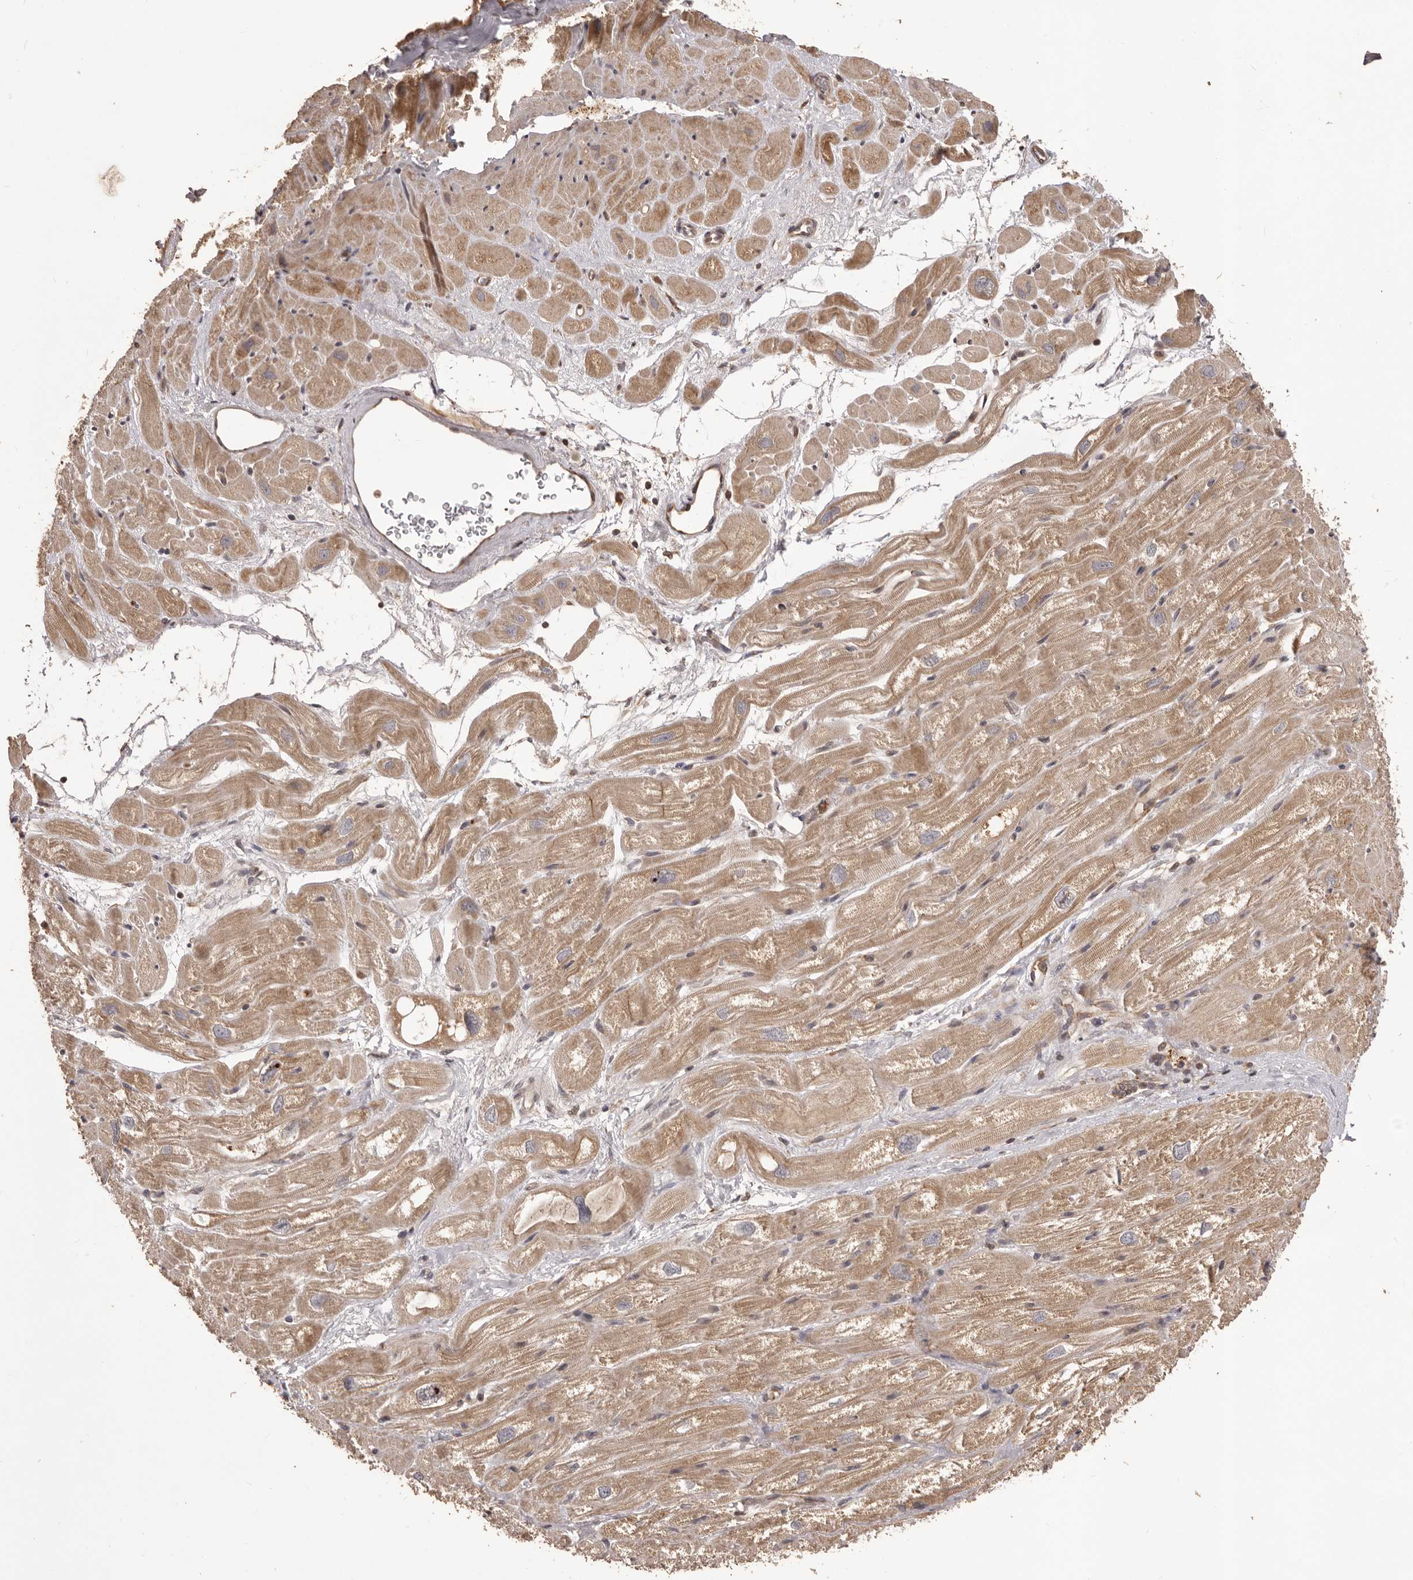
{"staining": {"intensity": "weak", "quantity": ">75%", "location": "cytoplasmic/membranous"}, "tissue": "heart muscle", "cell_type": "Cardiomyocytes", "image_type": "normal", "snomed": [{"axis": "morphology", "description": "Normal tissue, NOS"}, {"axis": "topography", "description": "Heart"}], "caption": "IHC staining of unremarkable heart muscle, which displays low levels of weak cytoplasmic/membranous staining in approximately >75% of cardiomyocytes indicating weak cytoplasmic/membranous protein positivity. The staining was performed using DAB (3,3'-diaminobenzidine) (brown) for protein detection and nuclei were counterstained in hematoxylin (blue).", "gene": "QRSL1", "patient": {"sex": "male", "age": 50}}